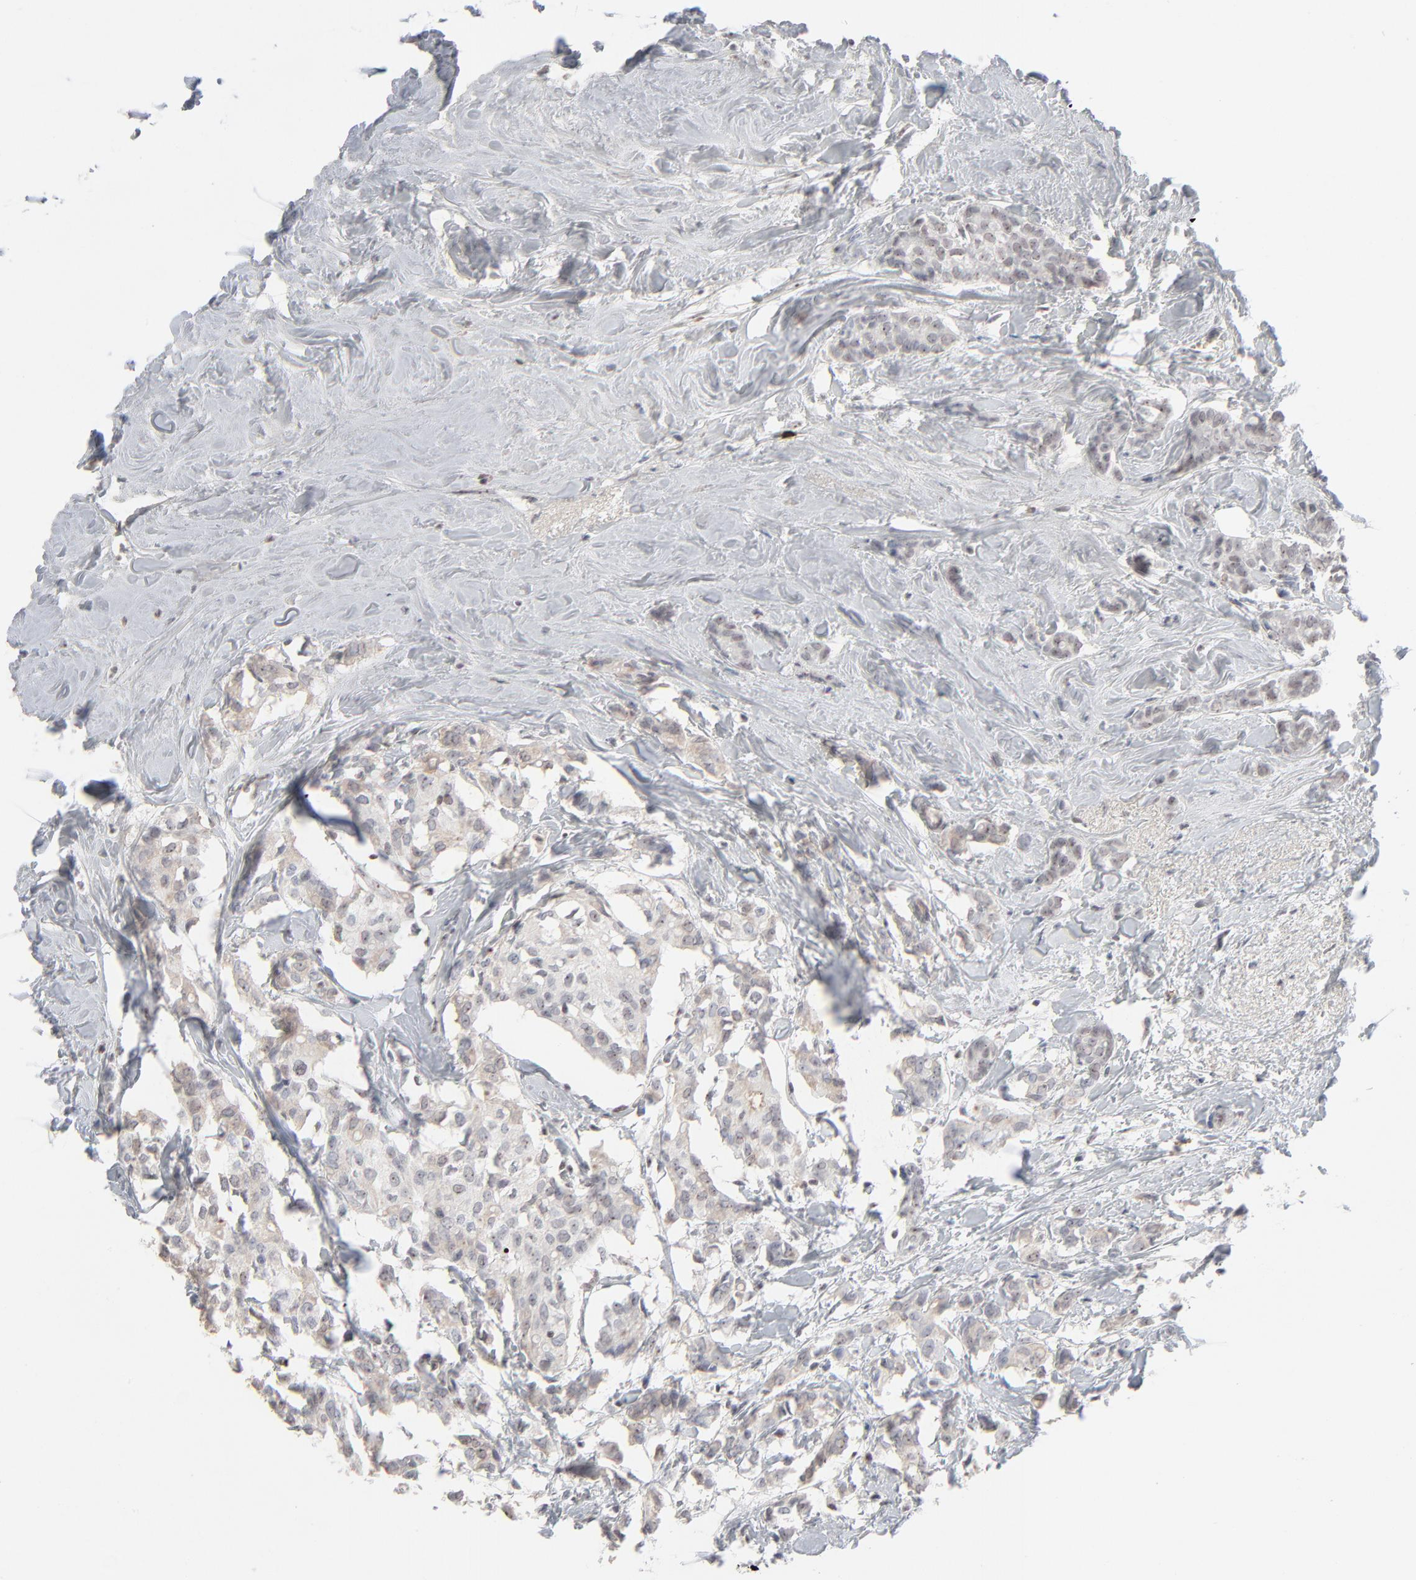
{"staining": {"intensity": "weak", "quantity": "<25%", "location": "cytoplasmic/membranous"}, "tissue": "breast cancer", "cell_type": "Tumor cells", "image_type": "cancer", "snomed": [{"axis": "morphology", "description": "Duct carcinoma"}, {"axis": "topography", "description": "Breast"}], "caption": "This is an IHC image of human breast infiltrating ductal carcinoma. There is no positivity in tumor cells.", "gene": "MPHOSPH6", "patient": {"sex": "female", "age": 84}}